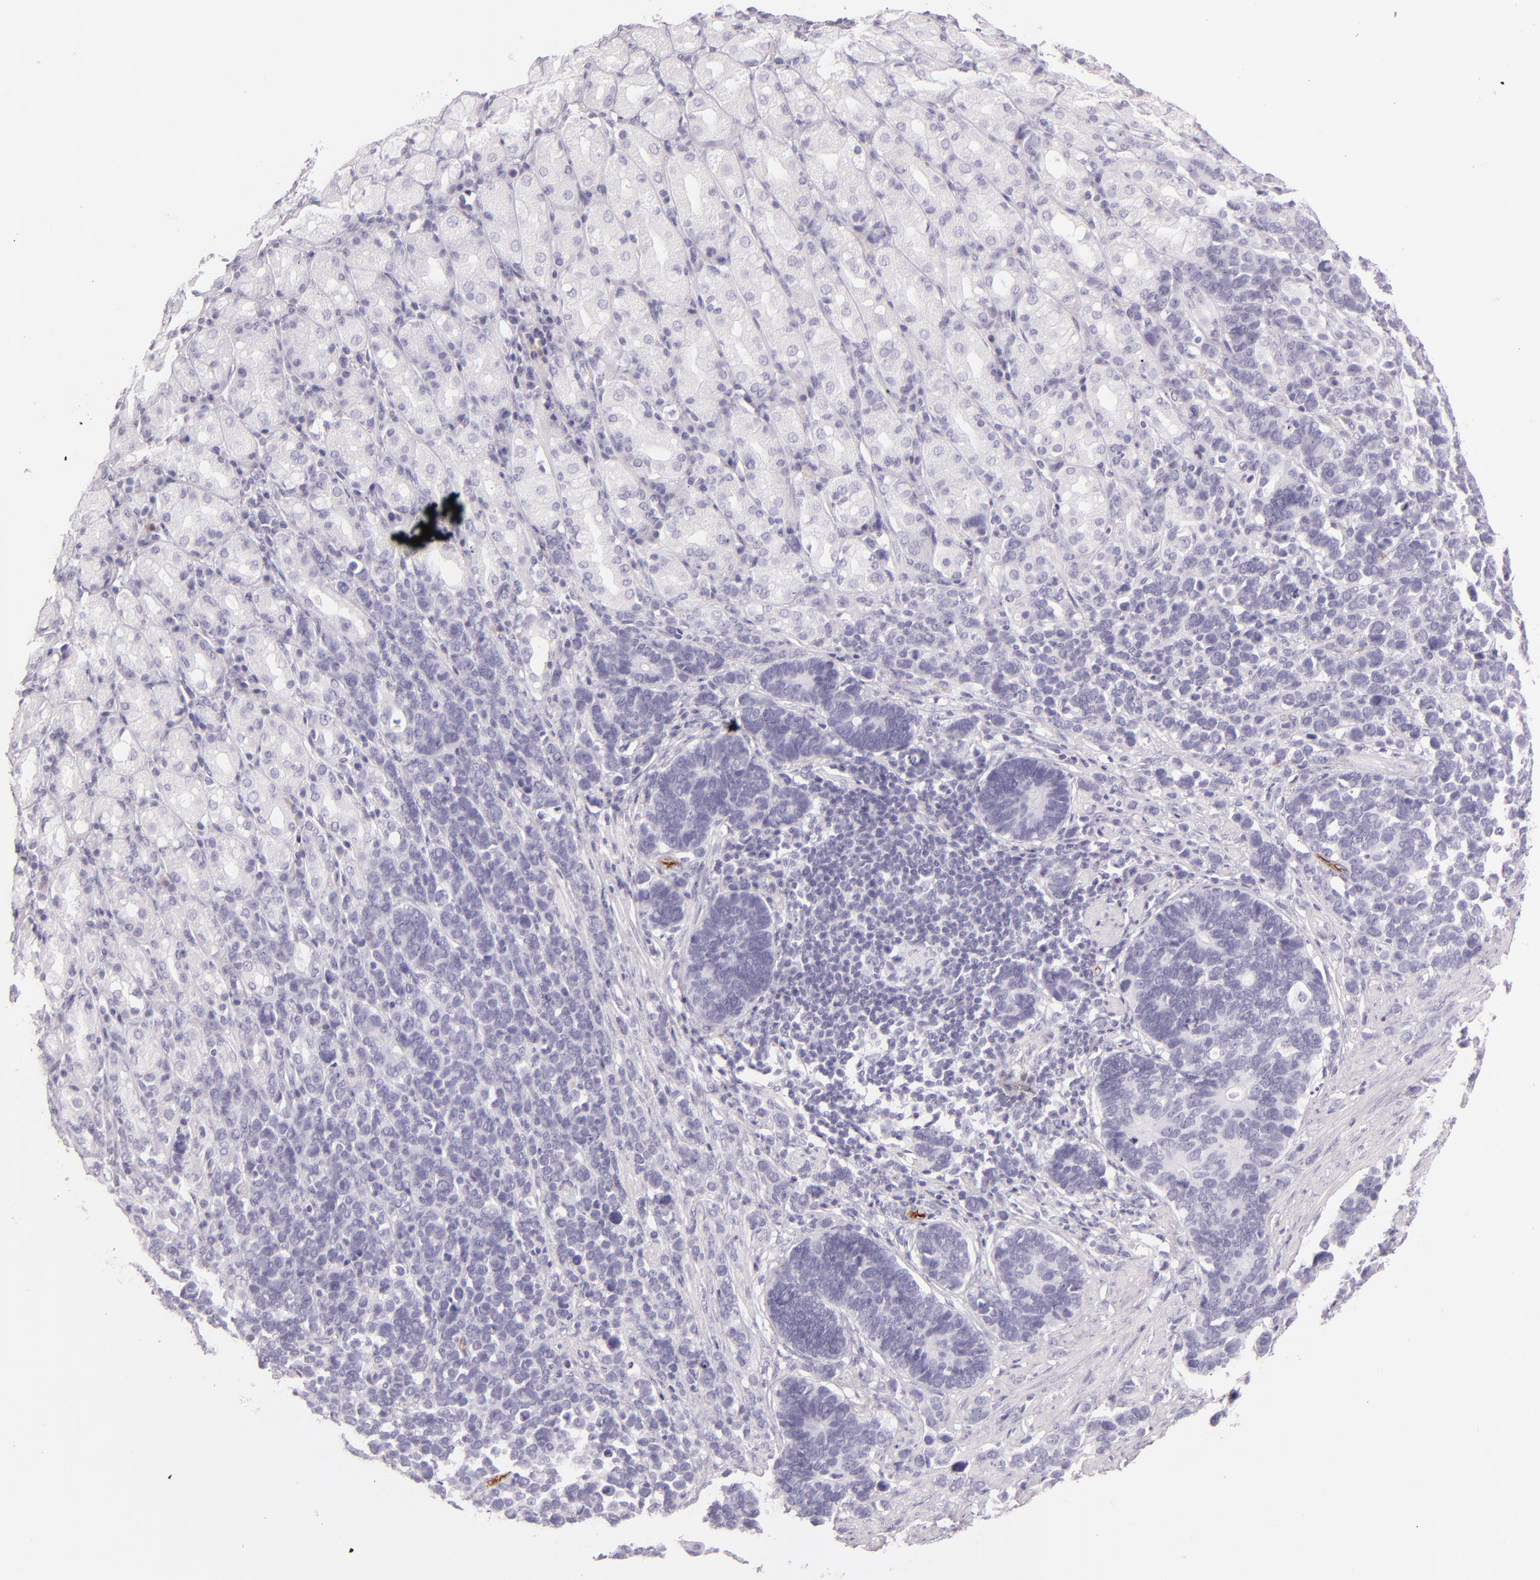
{"staining": {"intensity": "negative", "quantity": "none", "location": "none"}, "tissue": "stomach cancer", "cell_type": "Tumor cells", "image_type": "cancer", "snomed": [{"axis": "morphology", "description": "Adenocarcinoma, NOS"}, {"axis": "topography", "description": "Stomach, upper"}], "caption": "IHC photomicrograph of neoplastic tissue: stomach cancer (adenocarcinoma) stained with DAB (3,3'-diaminobenzidine) shows no significant protein expression in tumor cells.", "gene": "SELP", "patient": {"sex": "male", "age": 71}}